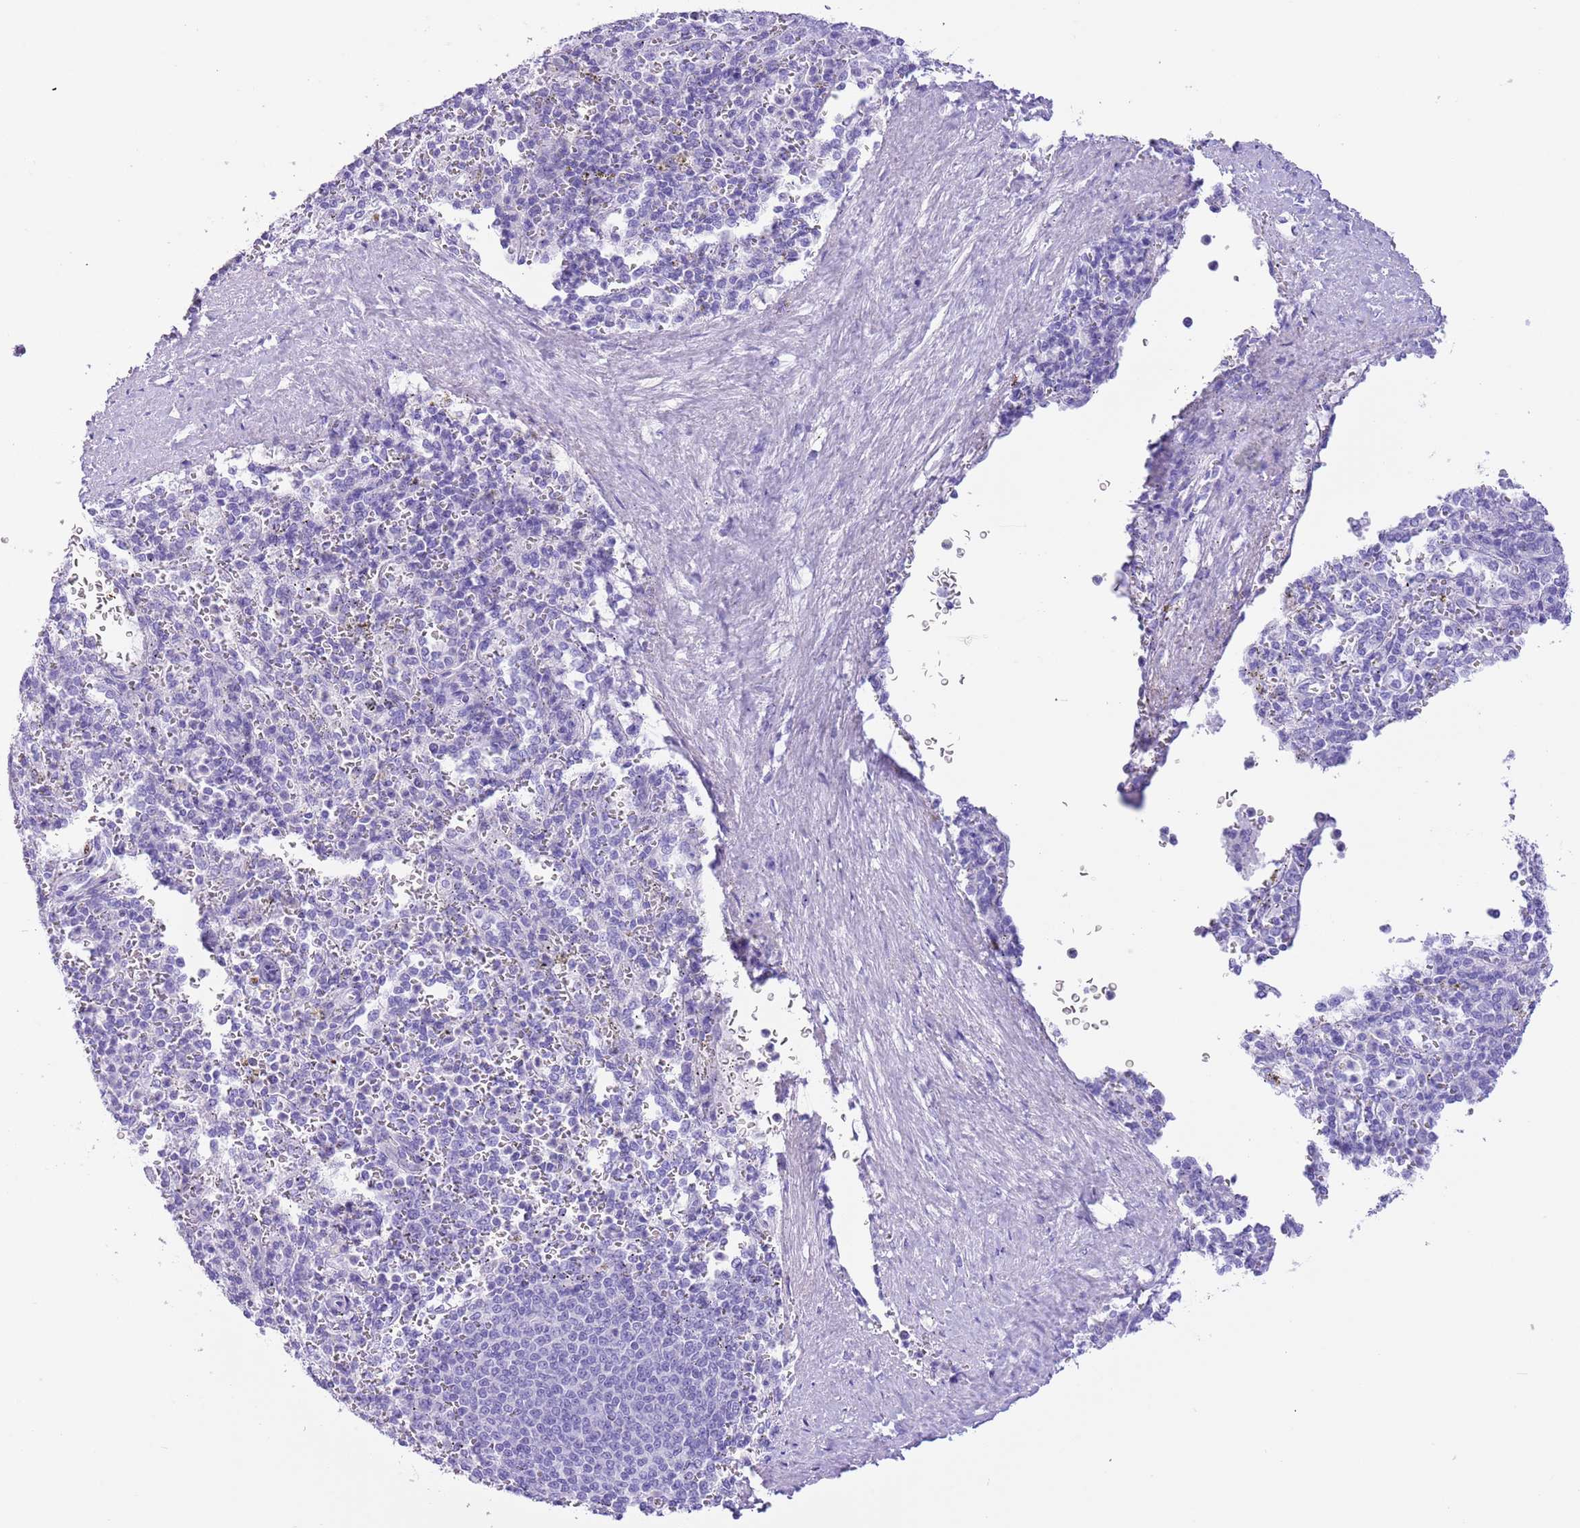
{"staining": {"intensity": "negative", "quantity": "none", "location": "none"}, "tissue": "spleen", "cell_type": "Cells in red pulp", "image_type": "normal", "snomed": [{"axis": "morphology", "description": "Normal tissue, NOS"}, {"axis": "topography", "description": "Spleen"}], "caption": "Cells in red pulp show no significant protein positivity in unremarkable spleen. (Stains: DAB IHC with hematoxylin counter stain, Microscopy: brightfield microscopy at high magnification).", "gene": "TBC1D10B", "patient": {"sex": "female", "age": 21}}